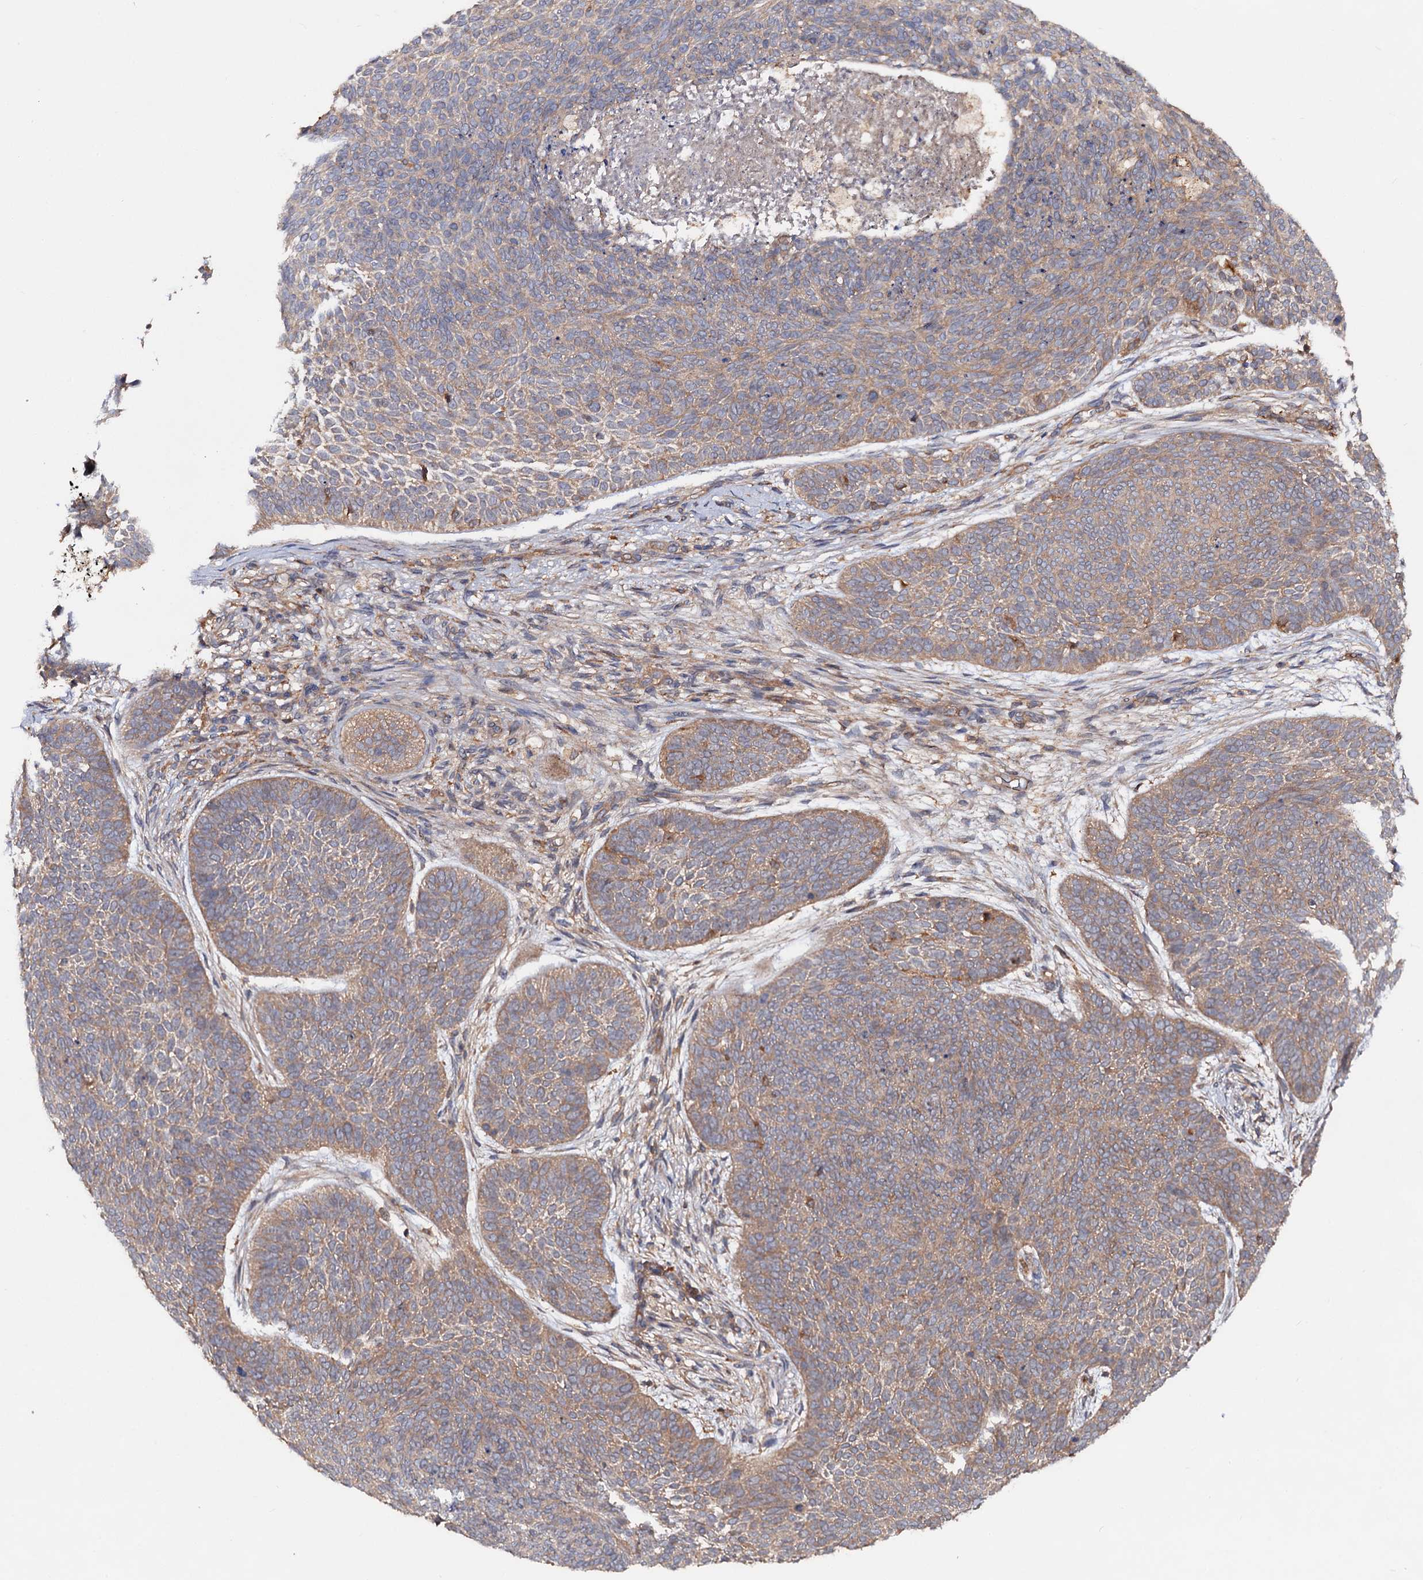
{"staining": {"intensity": "weak", "quantity": "25%-75%", "location": "cytoplasmic/membranous"}, "tissue": "skin cancer", "cell_type": "Tumor cells", "image_type": "cancer", "snomed": [{"axis": "morphology", "description": "Basal cell carcinoma"}, {"axis": "topography", "description": "Skin"}], "caption": "Immunohistochemistry (IHC) (DAB (3,3'-diaminobenzidine)) staining of human skin cancer demonstrates weak cytoplasmic/membranous protein staining in approximately 25%-75% of tumor cells. Ihc stains the protein of interest in brown and the nuclei are stained blue.", "gene": "VPS29", "patient": {"sex": "male", "age": 85}}